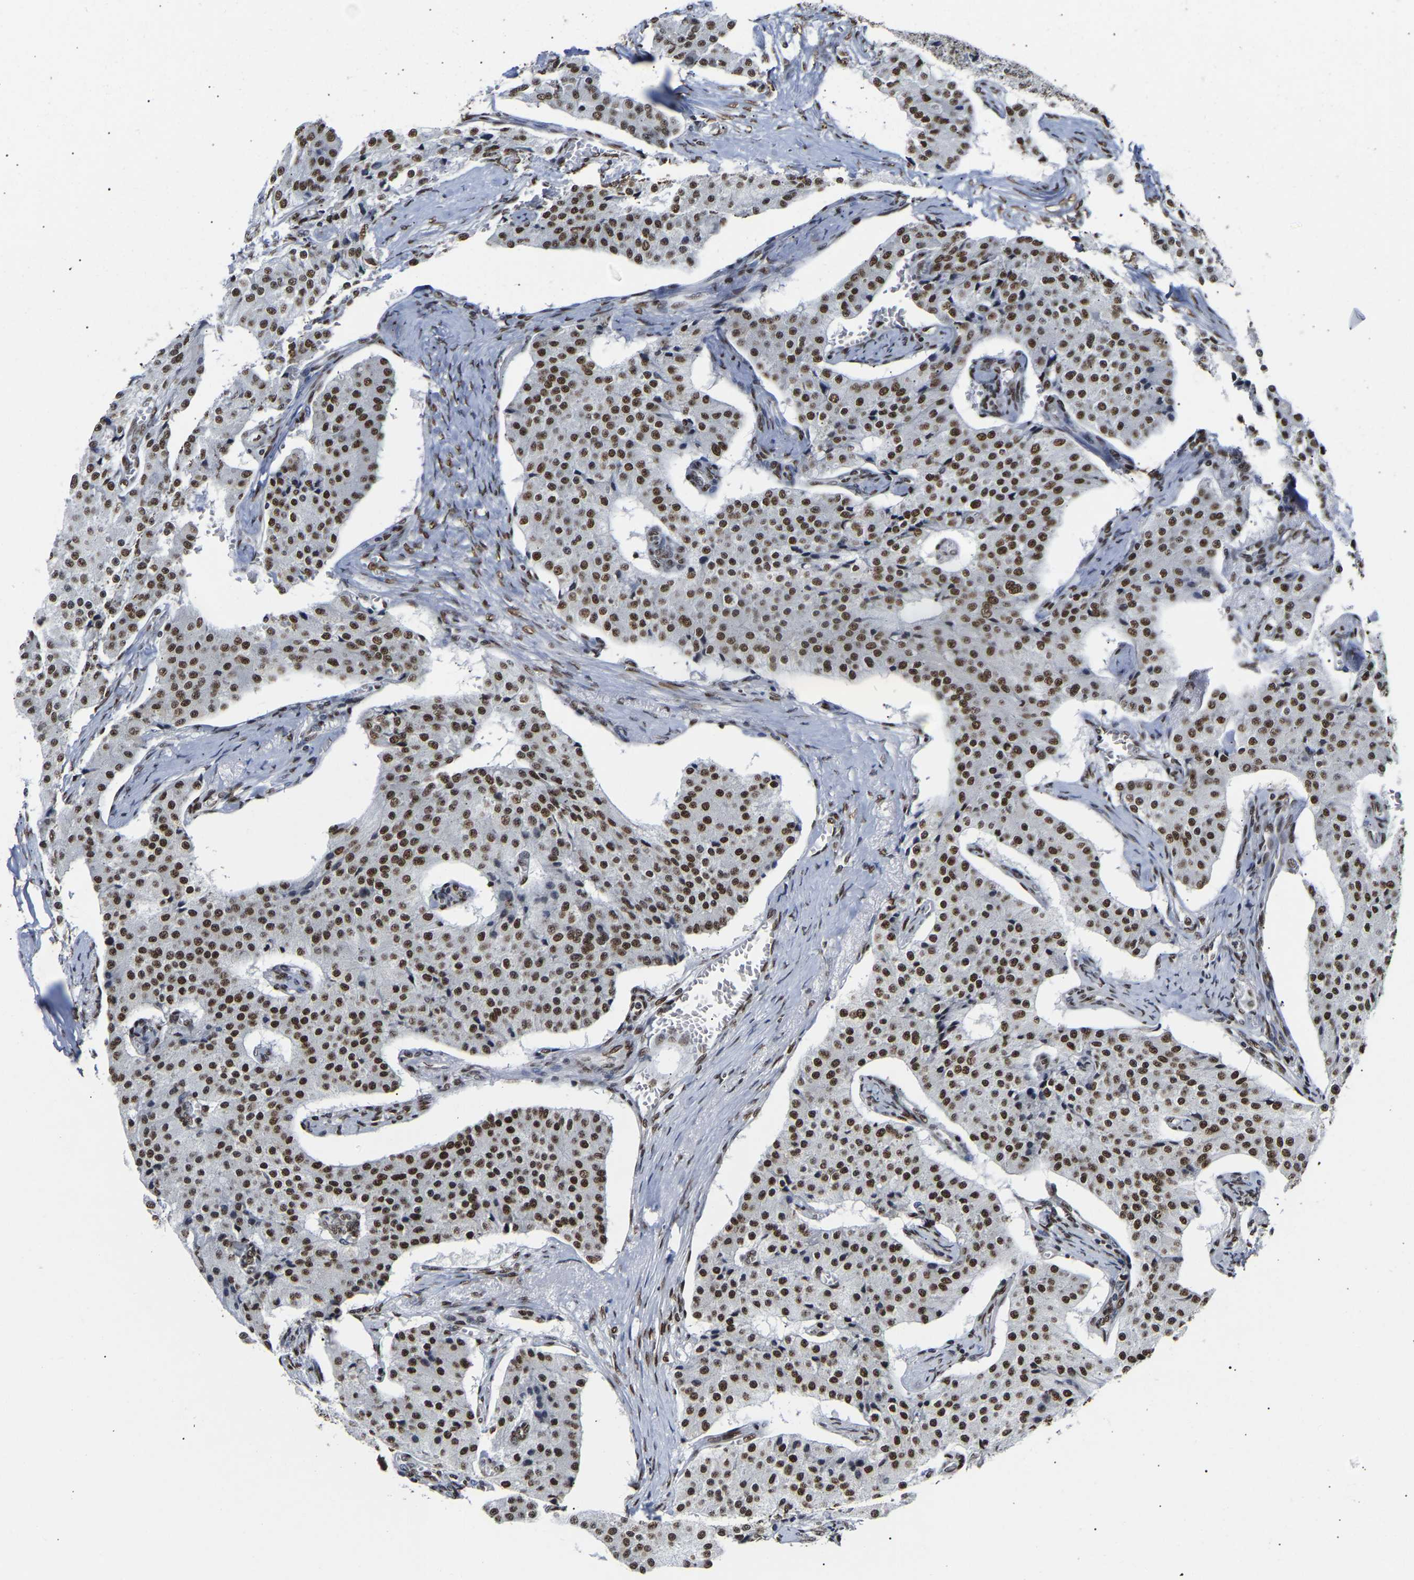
{"staining": {"intensity": "strong", "quantity": ">75%", "location": "nuclear"}, "tissue": "carcinoid", "cell_type": "Tumor cells", "image_type": "cancer", "snomed": [{"axis": "morphology", "description": "Carcinoid, malignant, NOS"}, {"axis": "topography", "description": "Colon"}], "caption": "Immunohistochemistry staining of carcinoid (malignant), which displays high levels of strong nuclear positivity in about >75% of tumor cells indicating strong nuclear protein expression. The staining was performed using DAB (3,3'-diaminobenzidine) (brown) for protein detection and nuclei were counterstained in hematoxylin (blue).", "gene": "PSIP1", "patient": {"sex": "female", "age": 52}}